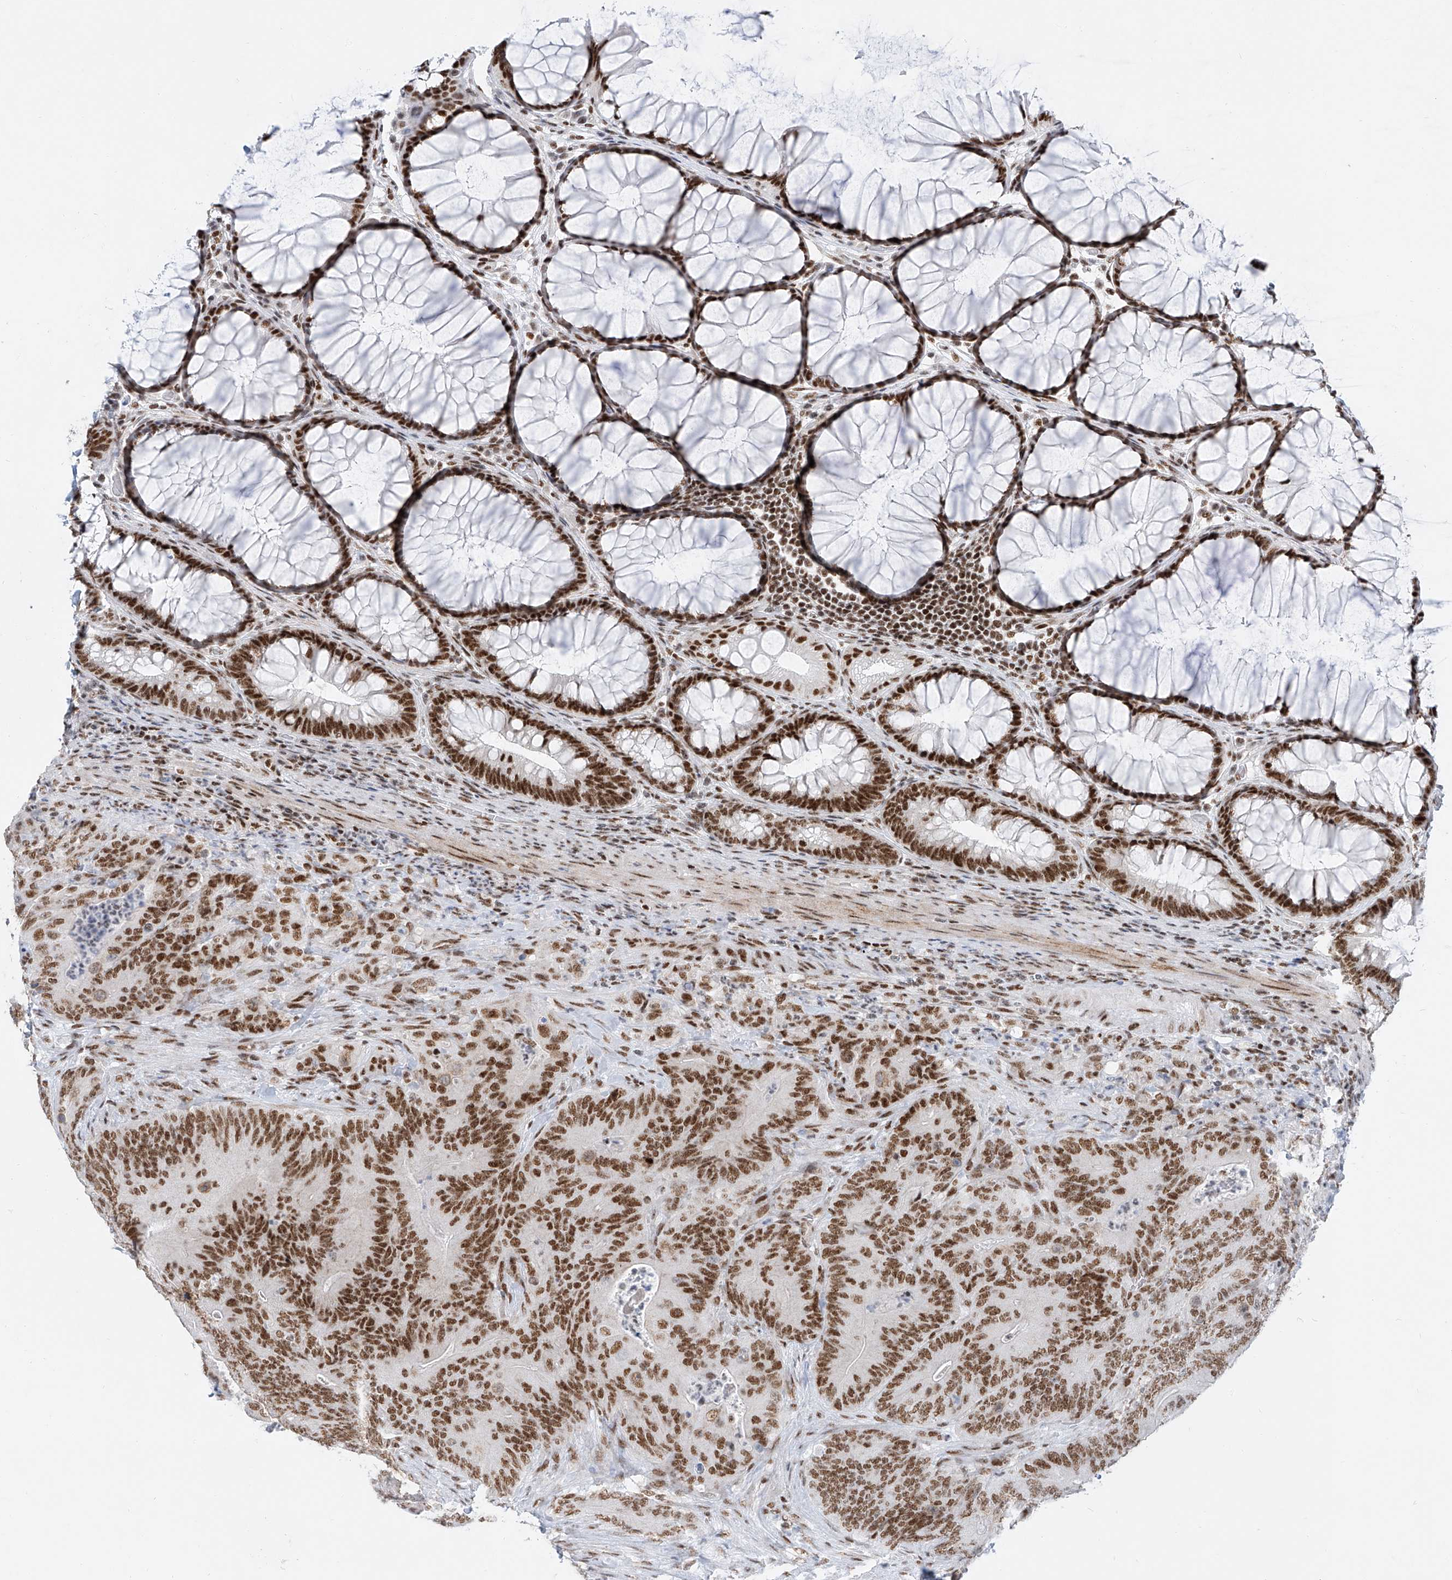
{"staining": {"intensity": "moderate", "quantity": ">75%", "location": "nuclear"}, "tissue": "colorectal cancer", "cell_type": "Tumor cells", "image_type": "cancer", "snomed": [{"axis": "morphology", "description": "Normal tissue, NOS"}, {"axis": "topography", "description": "Colon"}], "caption": "Immunohistochemistry histopathology image of human colorectal cancer stained for a protein (brown), which shows medium levels of moderate nuclear positivity in about >75% of tumor cells.", "gene": "TAF4", "patient": {"sex": "female", "age": 82}}